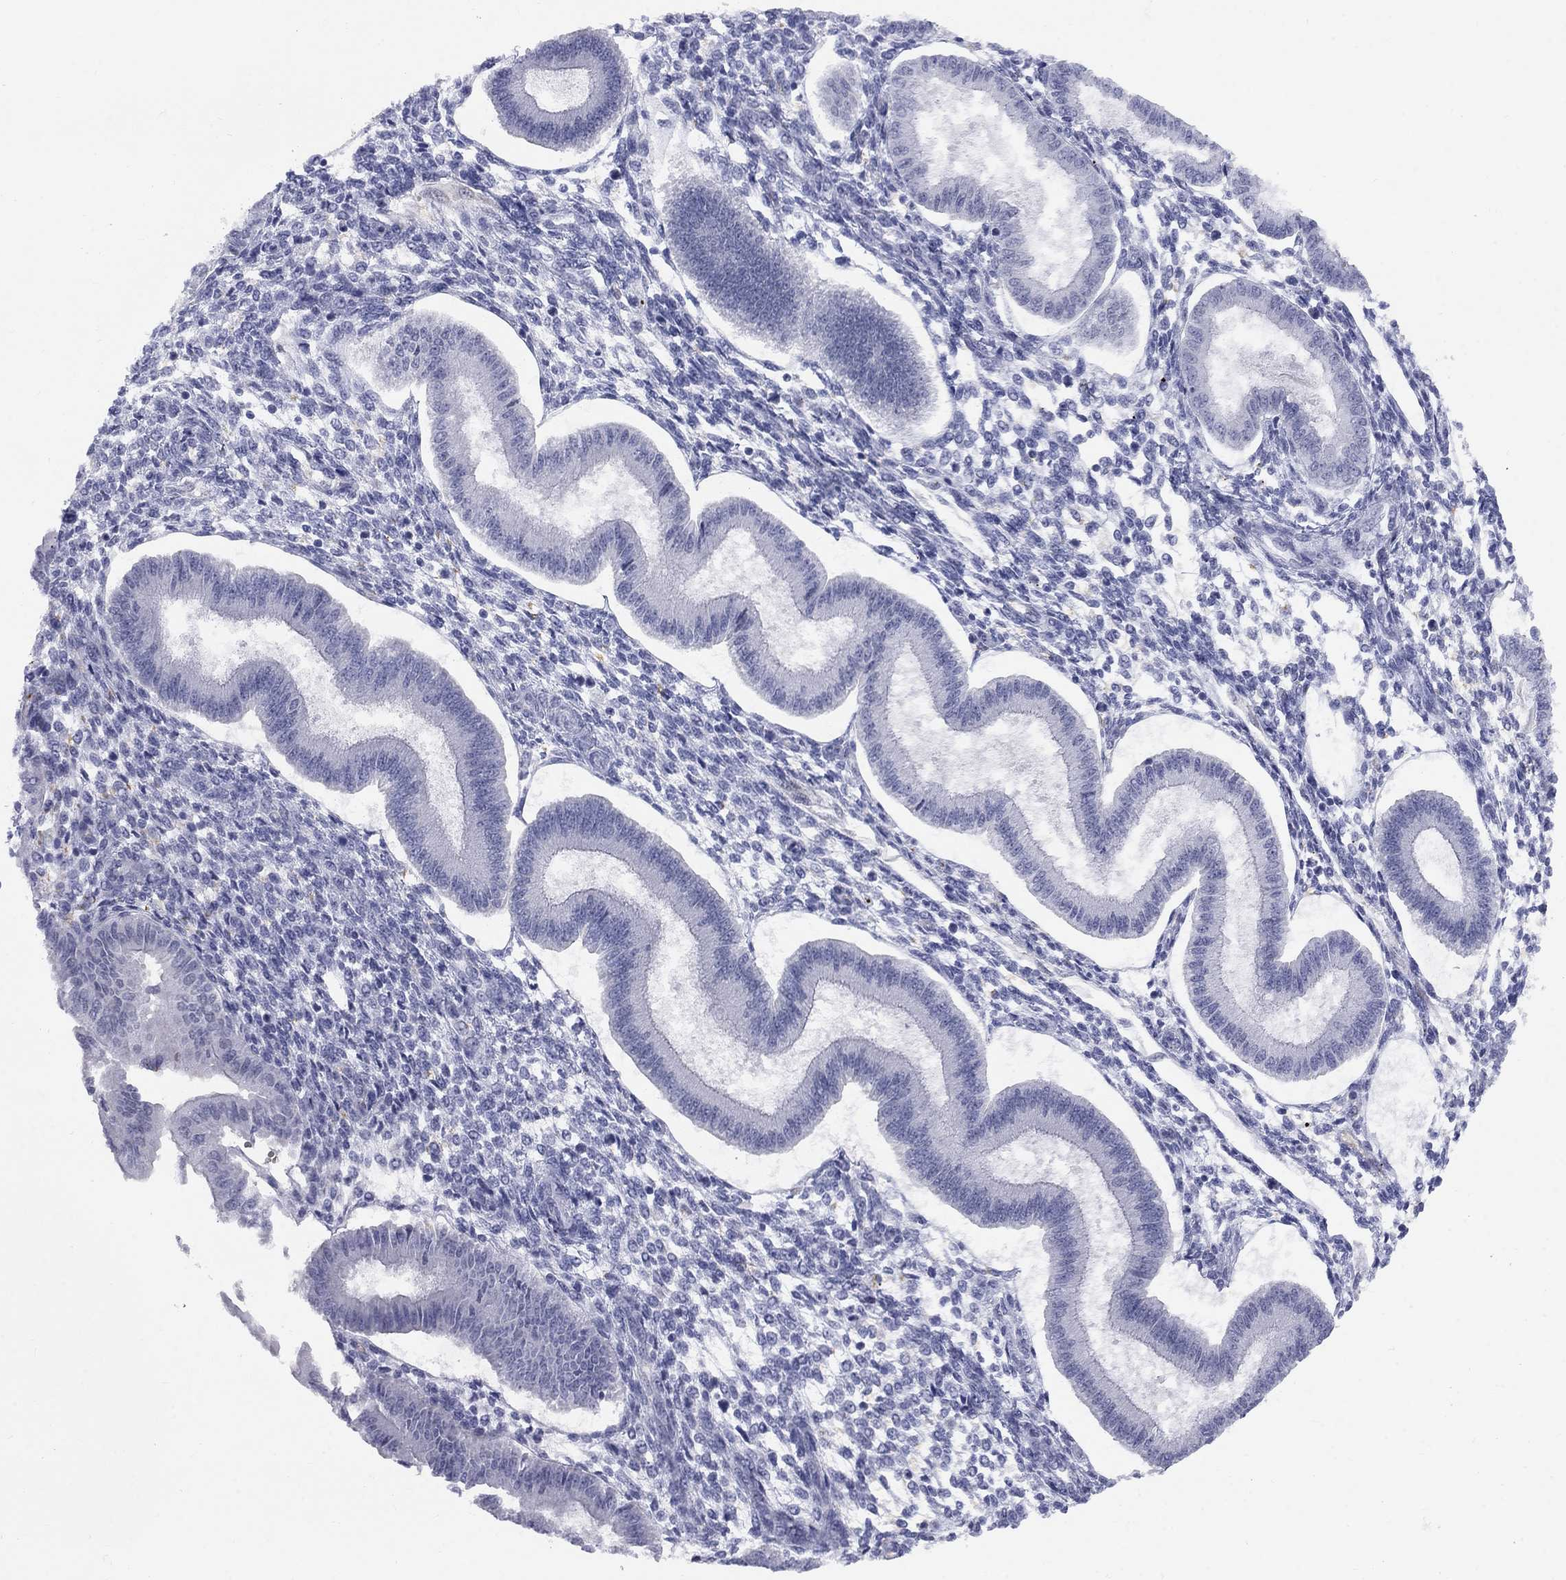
{"staining": {"intensity": "negative", "quantity": "none", "location": "none"}, "tissue": "endometrium", "cell_type": "Cells in endometrial stroma", "image_type": "normal", "snomed": [{"axis": "morphology", "description": "Normal tissue, NOS"}, {"axis": "topography", "description": "Endometrium"}], "caption": "A high-resolution micrograph shows IHC staining of normal endometrium, which demonstrates no significant positivity in cells in endometrial stroma.", "gene": "DMTN", "patient": {"sex": "female", "age": 43}}